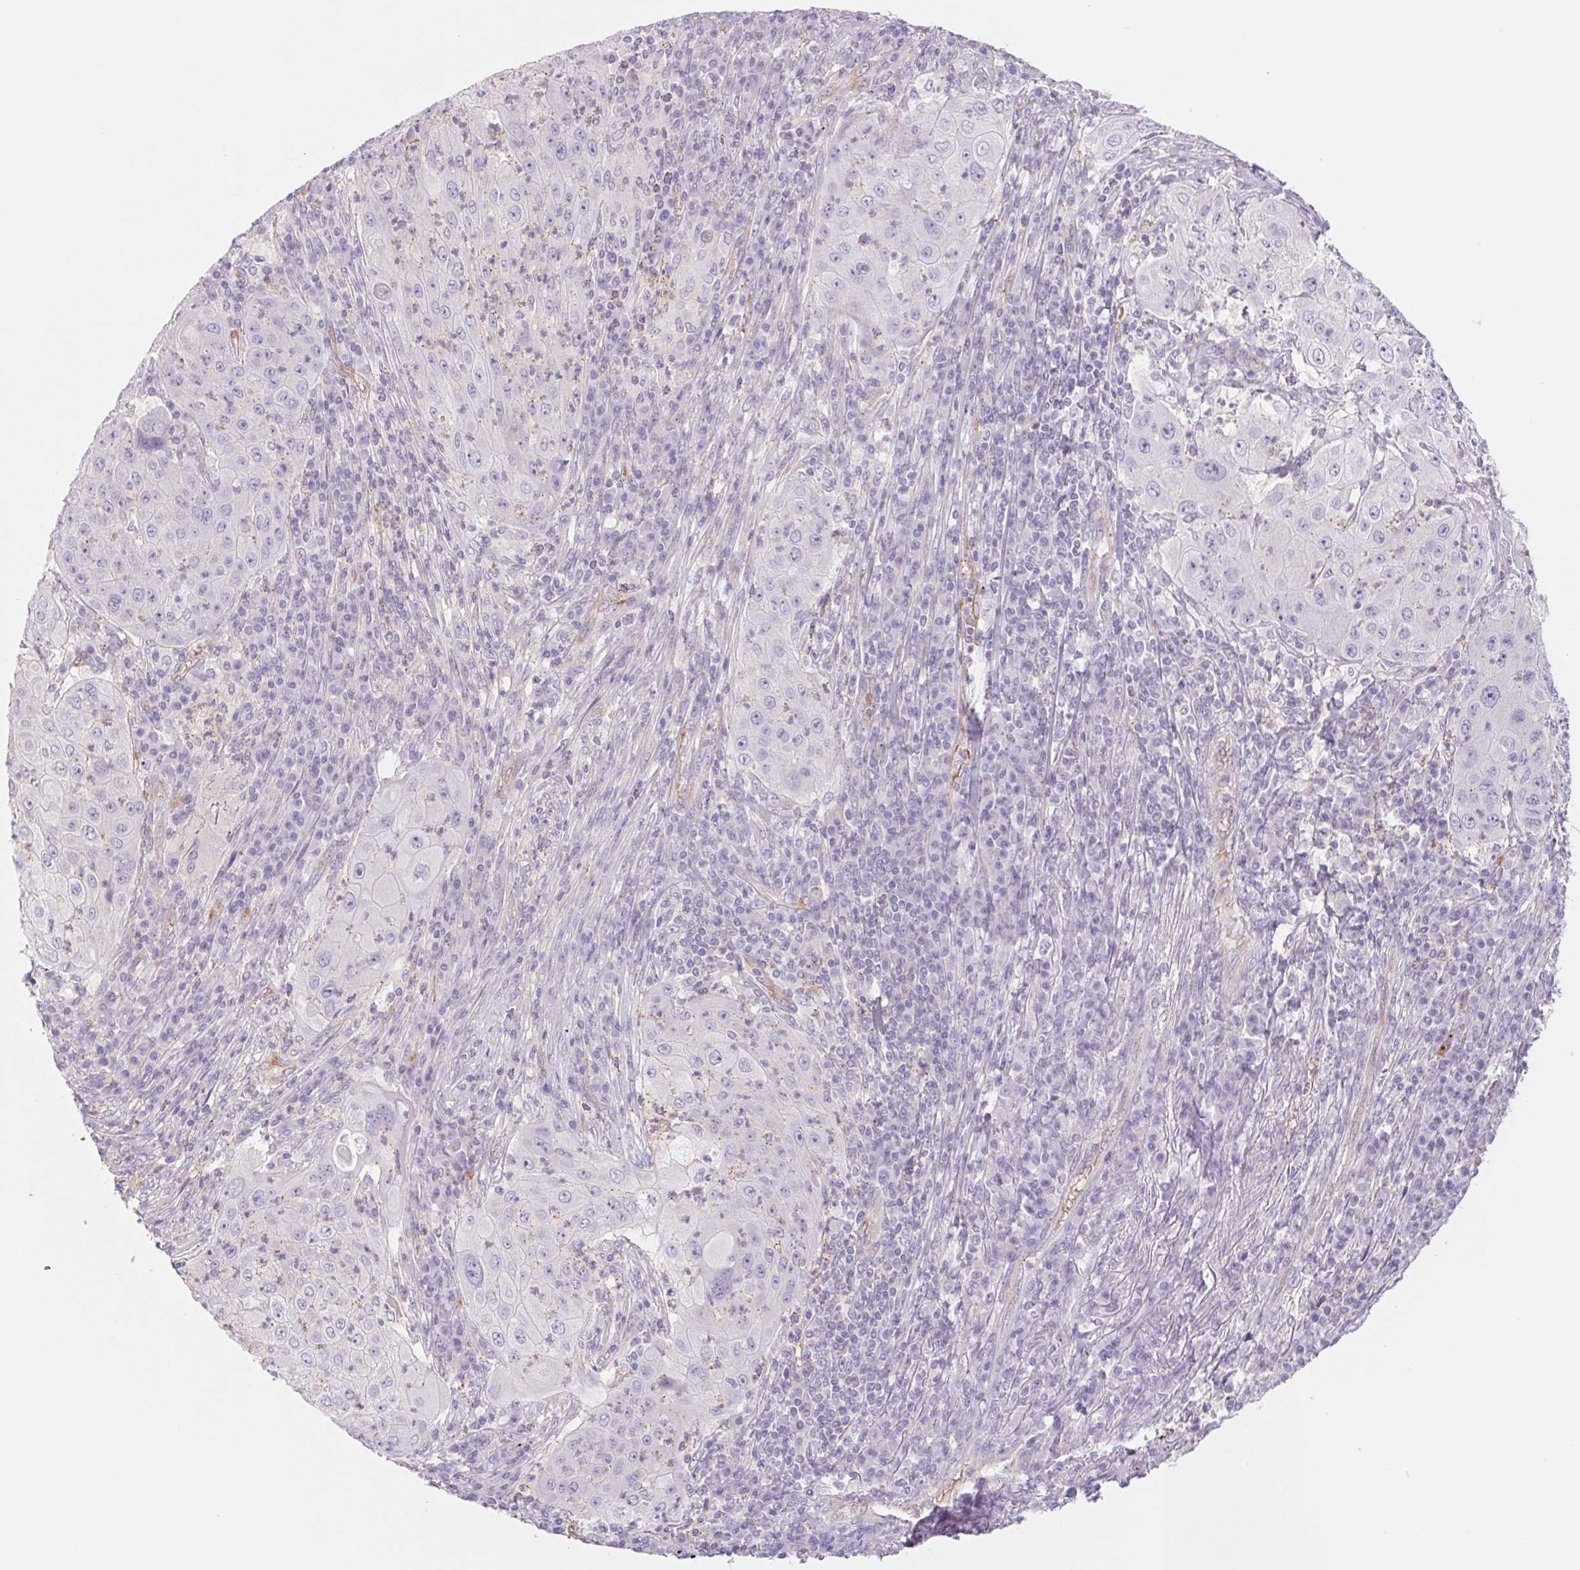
{"staining": {"intensity": "negative", "quantity": "none", "location": "none"}, "tissue": "lung cancer", "cell_type": "Tumor cells", "image_type": "cancer", "snomed": [{"axis": "morphology", "description": "Squamous cell carcinoma, NOS"}, {"axis": "topography", "description": "Lung"}], "caption": "Squamous cell carcinoma (lung) stained for a protein using IHC demonstrates no expression tumor cells.", "gene": "IGFL3", "patient": {"sex": "female", "age": 59}}